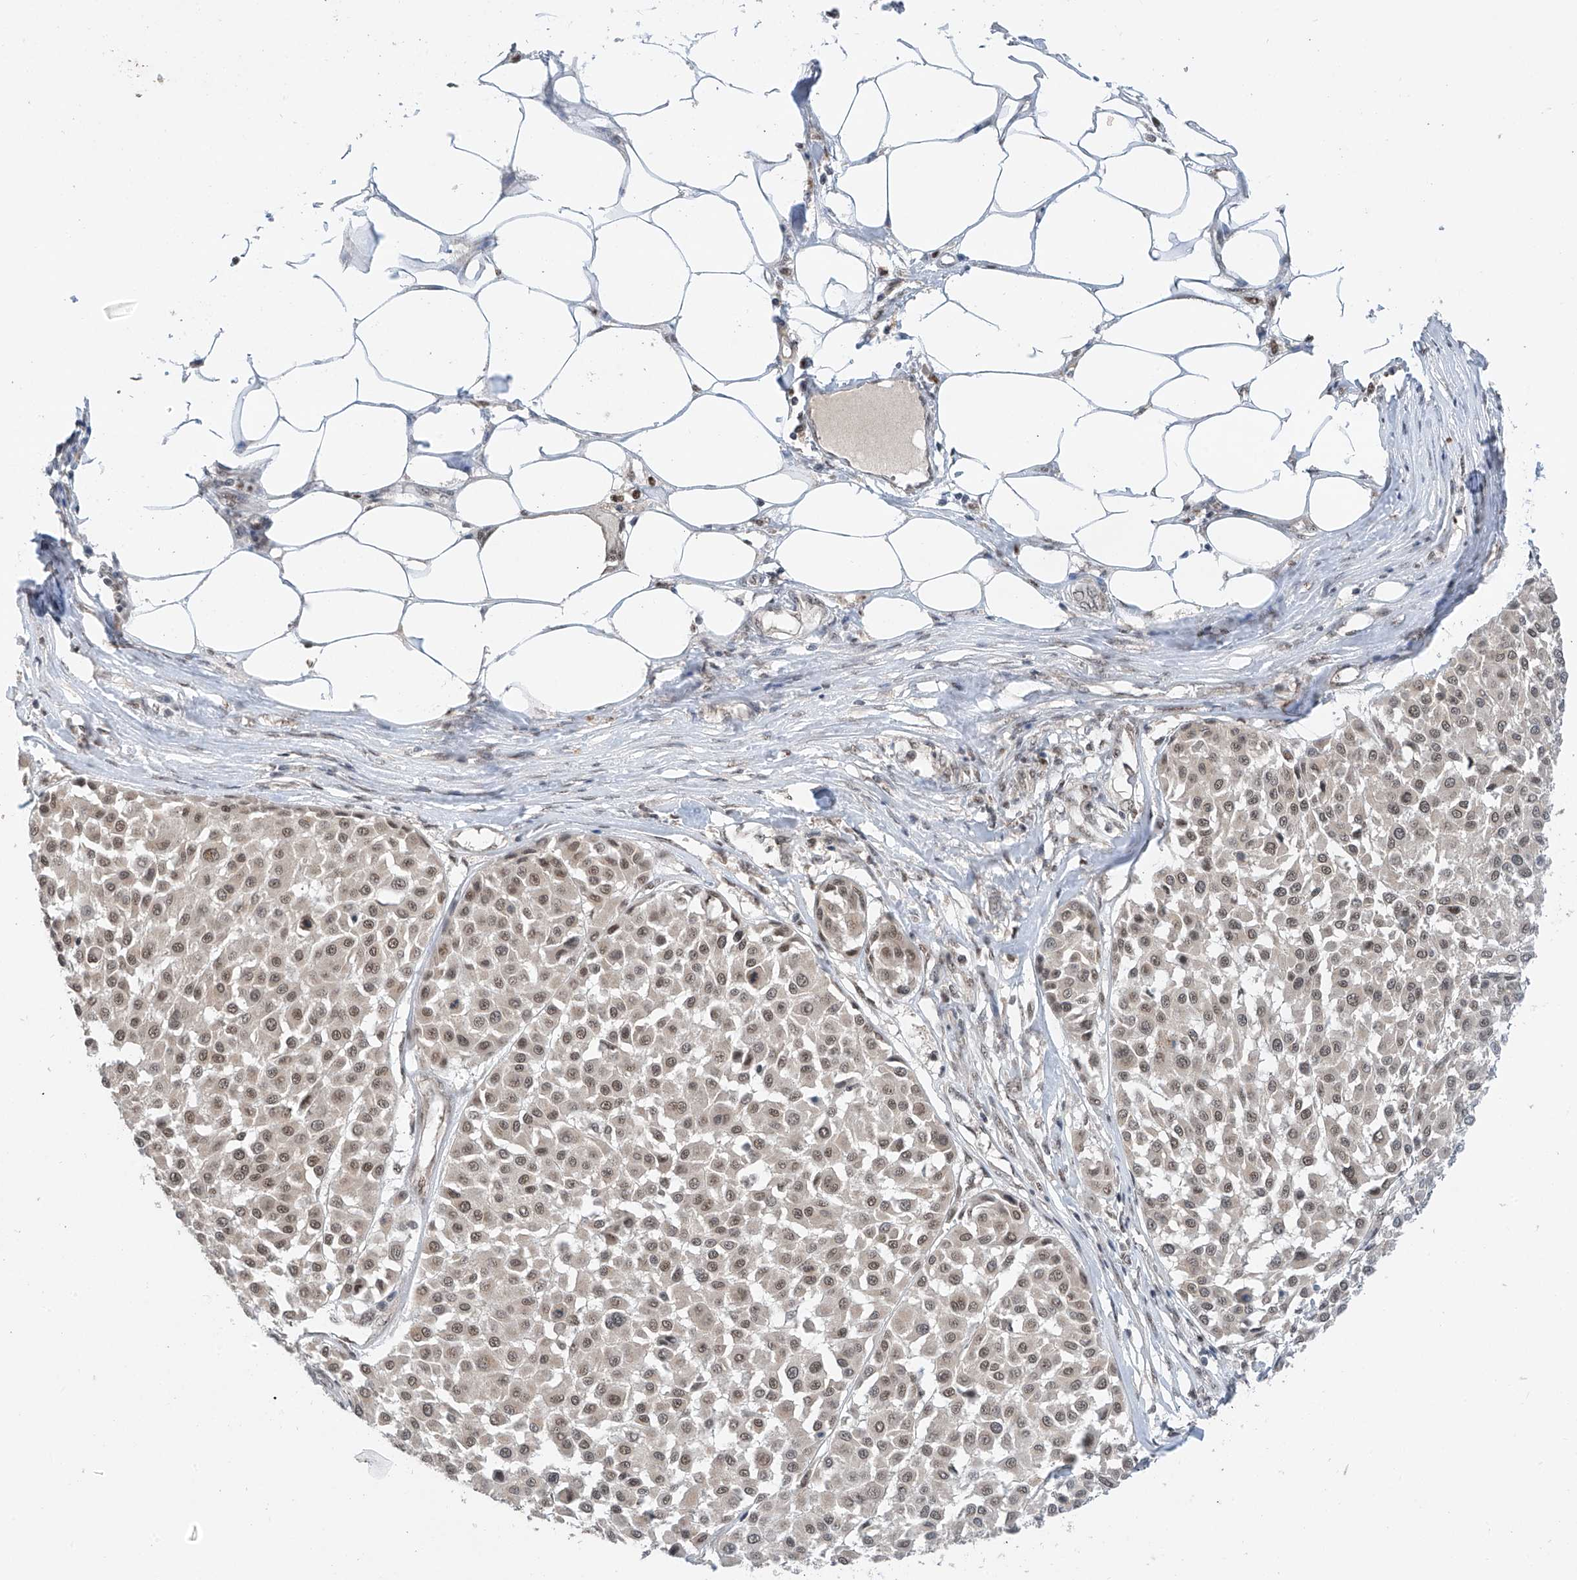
{"staining": {"intensity": "weak", "quantity": ">75%", "location": "nuclear"}, "tissue": "melanoma", "cell_type": "Tumor cells", "image_type": "cancer", "snomed": [{"axis": "morphology", "description": "Malignant melanoma, Metastatic site"}, {"axis": "topography", "description": "Soft tissue"}], "caption": "This photomicrograph demonstrates melanoma stained with immunohistochemistry (IHC) to label a protein in brown. The nuclear of tumor cells show weak positivity for the protein. Nuclei are counter-stained blue.", "gene": "RPAIN", "patient": {"sex": "male", "age": 41}}